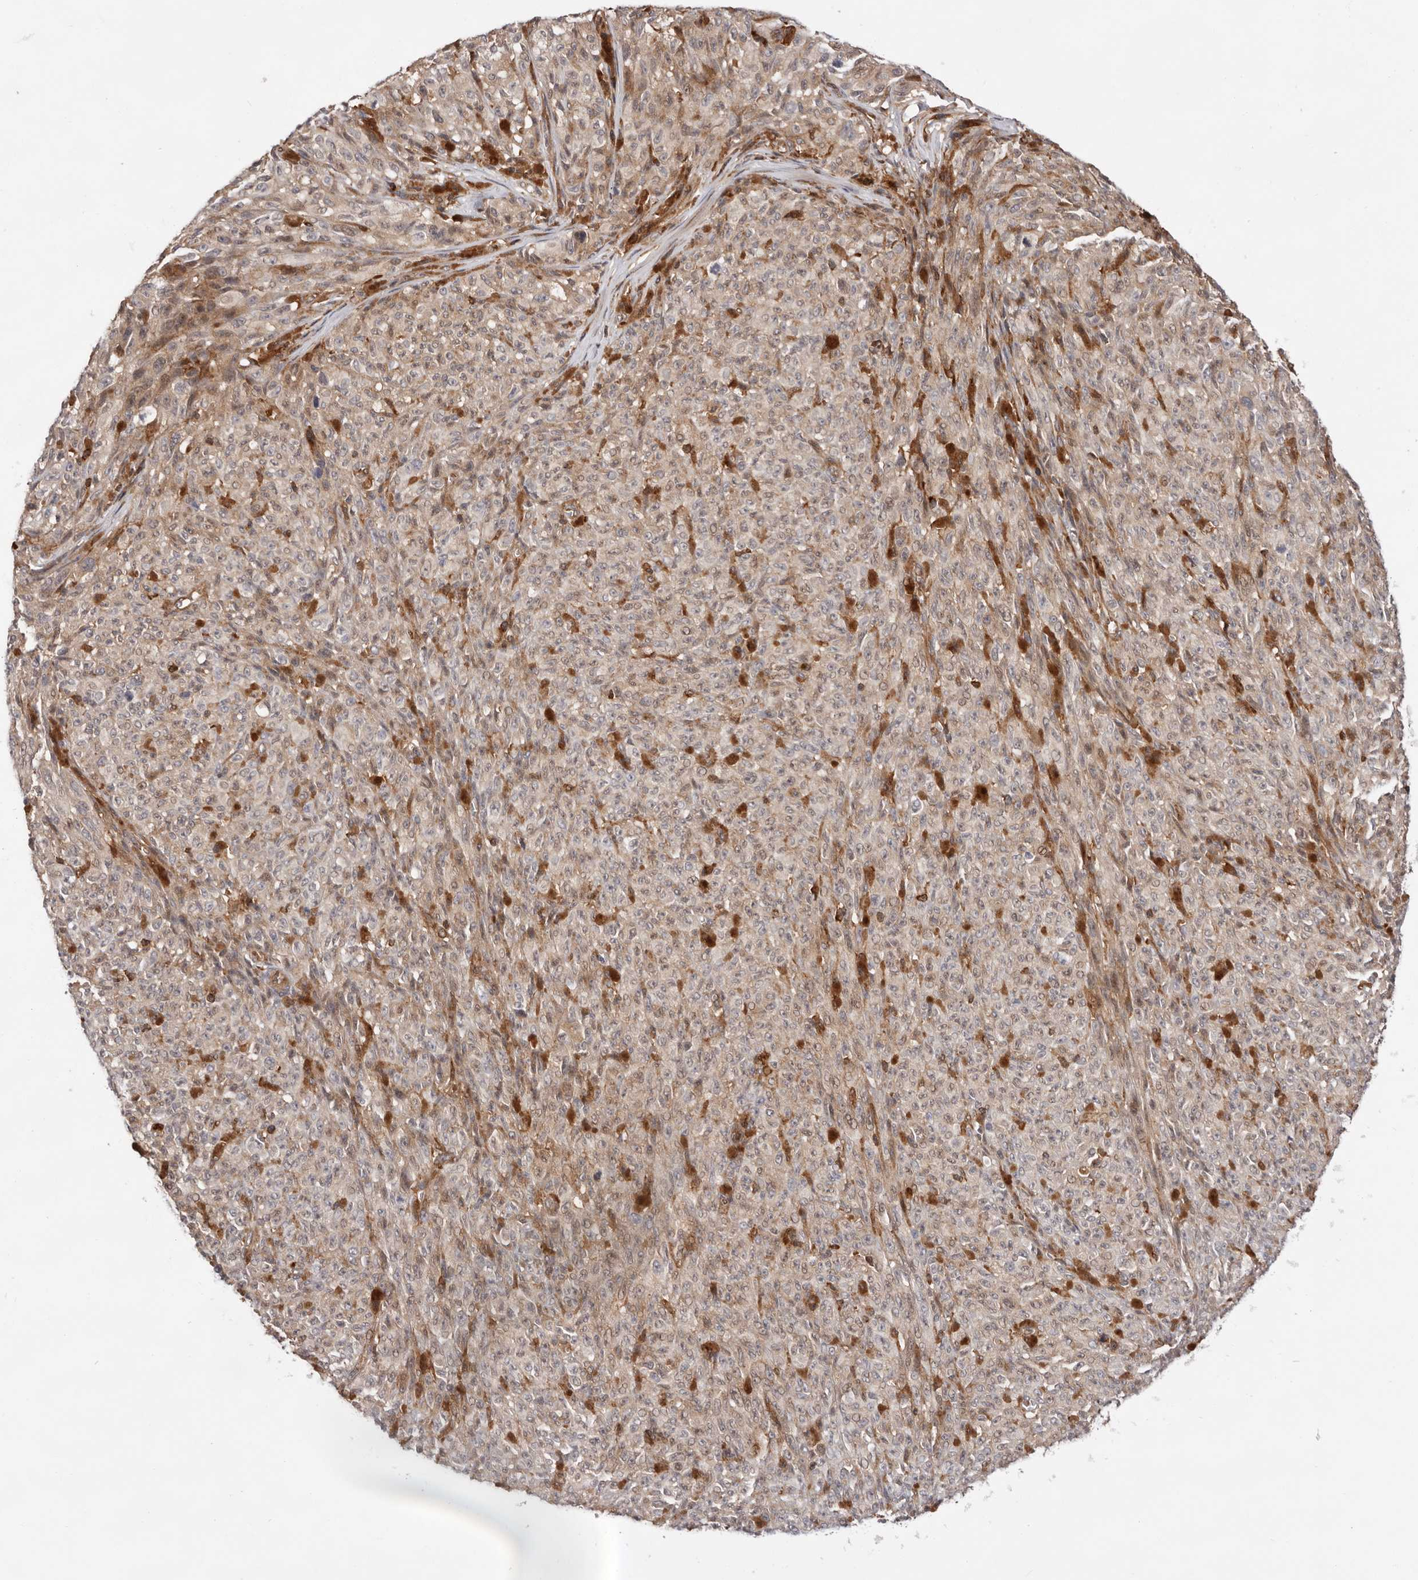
{"staining": {"intensity": "weak", "quantity": ">75%", "location": "cytoplasmic/membranous"}, "tissue": "melanoma", "cell_type": "Tumor cells", "image_type": "cancer", "snomed": [{"axis": "morphology", "description": "Malignant melanoma, NOS"}, {"axis": "topography", "description": "Skin"}], "caption": "Brown immunohistochemical staining in human melanoma shows weak cytoplasmic/membranous expression in about >75% of tumor cells.", "gene": "RNF213", "patient": {"sex": "female", "age": 82}}